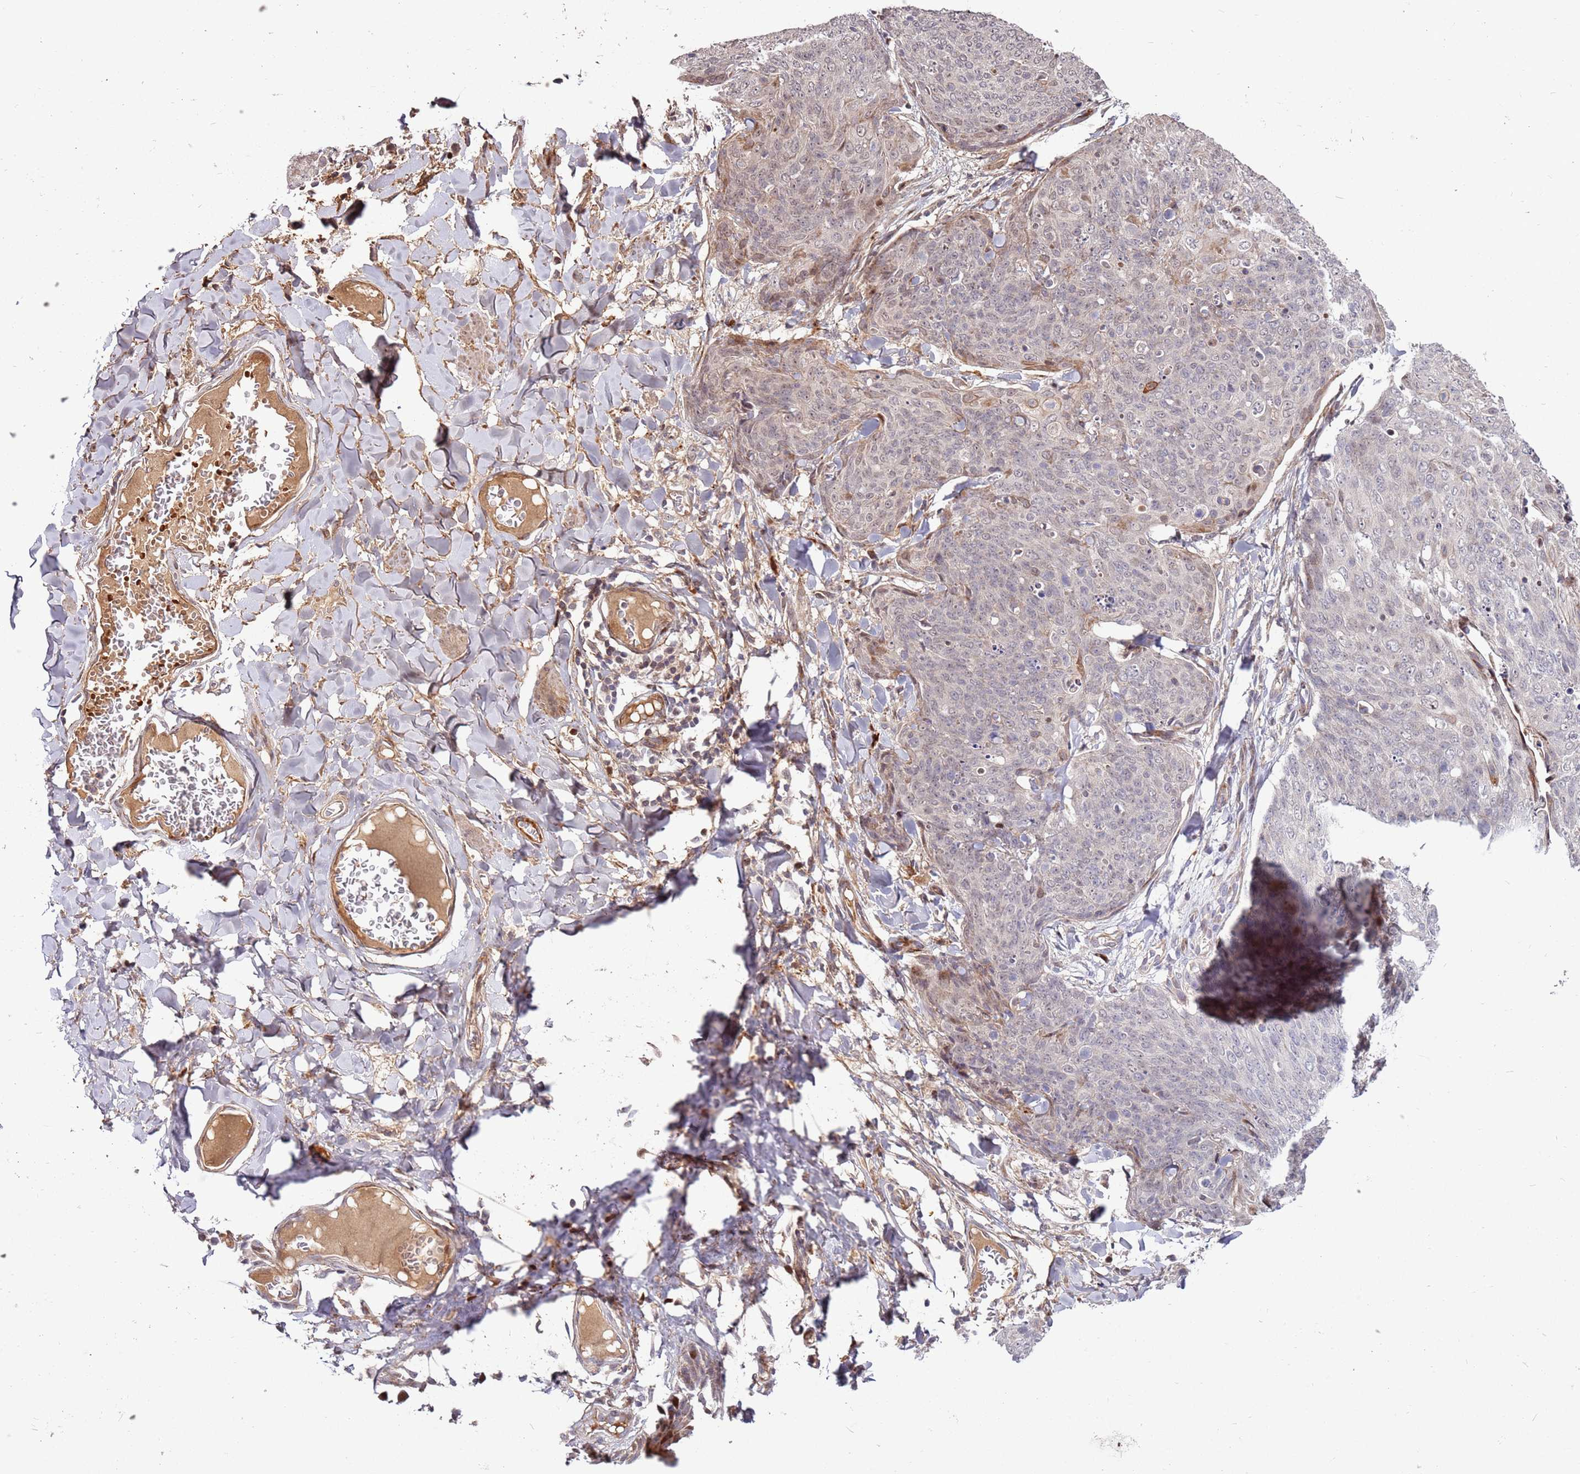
{"staining": {"intensity": "weak", "quantity": "<25%", "location": "nuclear"}, "tissue": "skin cancer", "cell_type": "Tumor cells", "image_type": "cancer", "snomed": [{"axis": "morphology", "description": "Squamous cell carcinoma, NOS"}, {"axis": "topography", "description": "Skin"}, {"axis": "topography", "description": "Vulva"}], "caption": "Tumor cells are negative for protein expression in human skin cancer (squamous cell carcinoma).", "gene": "RHBDL1", "patient": {"sex": "female", "age": 85}}